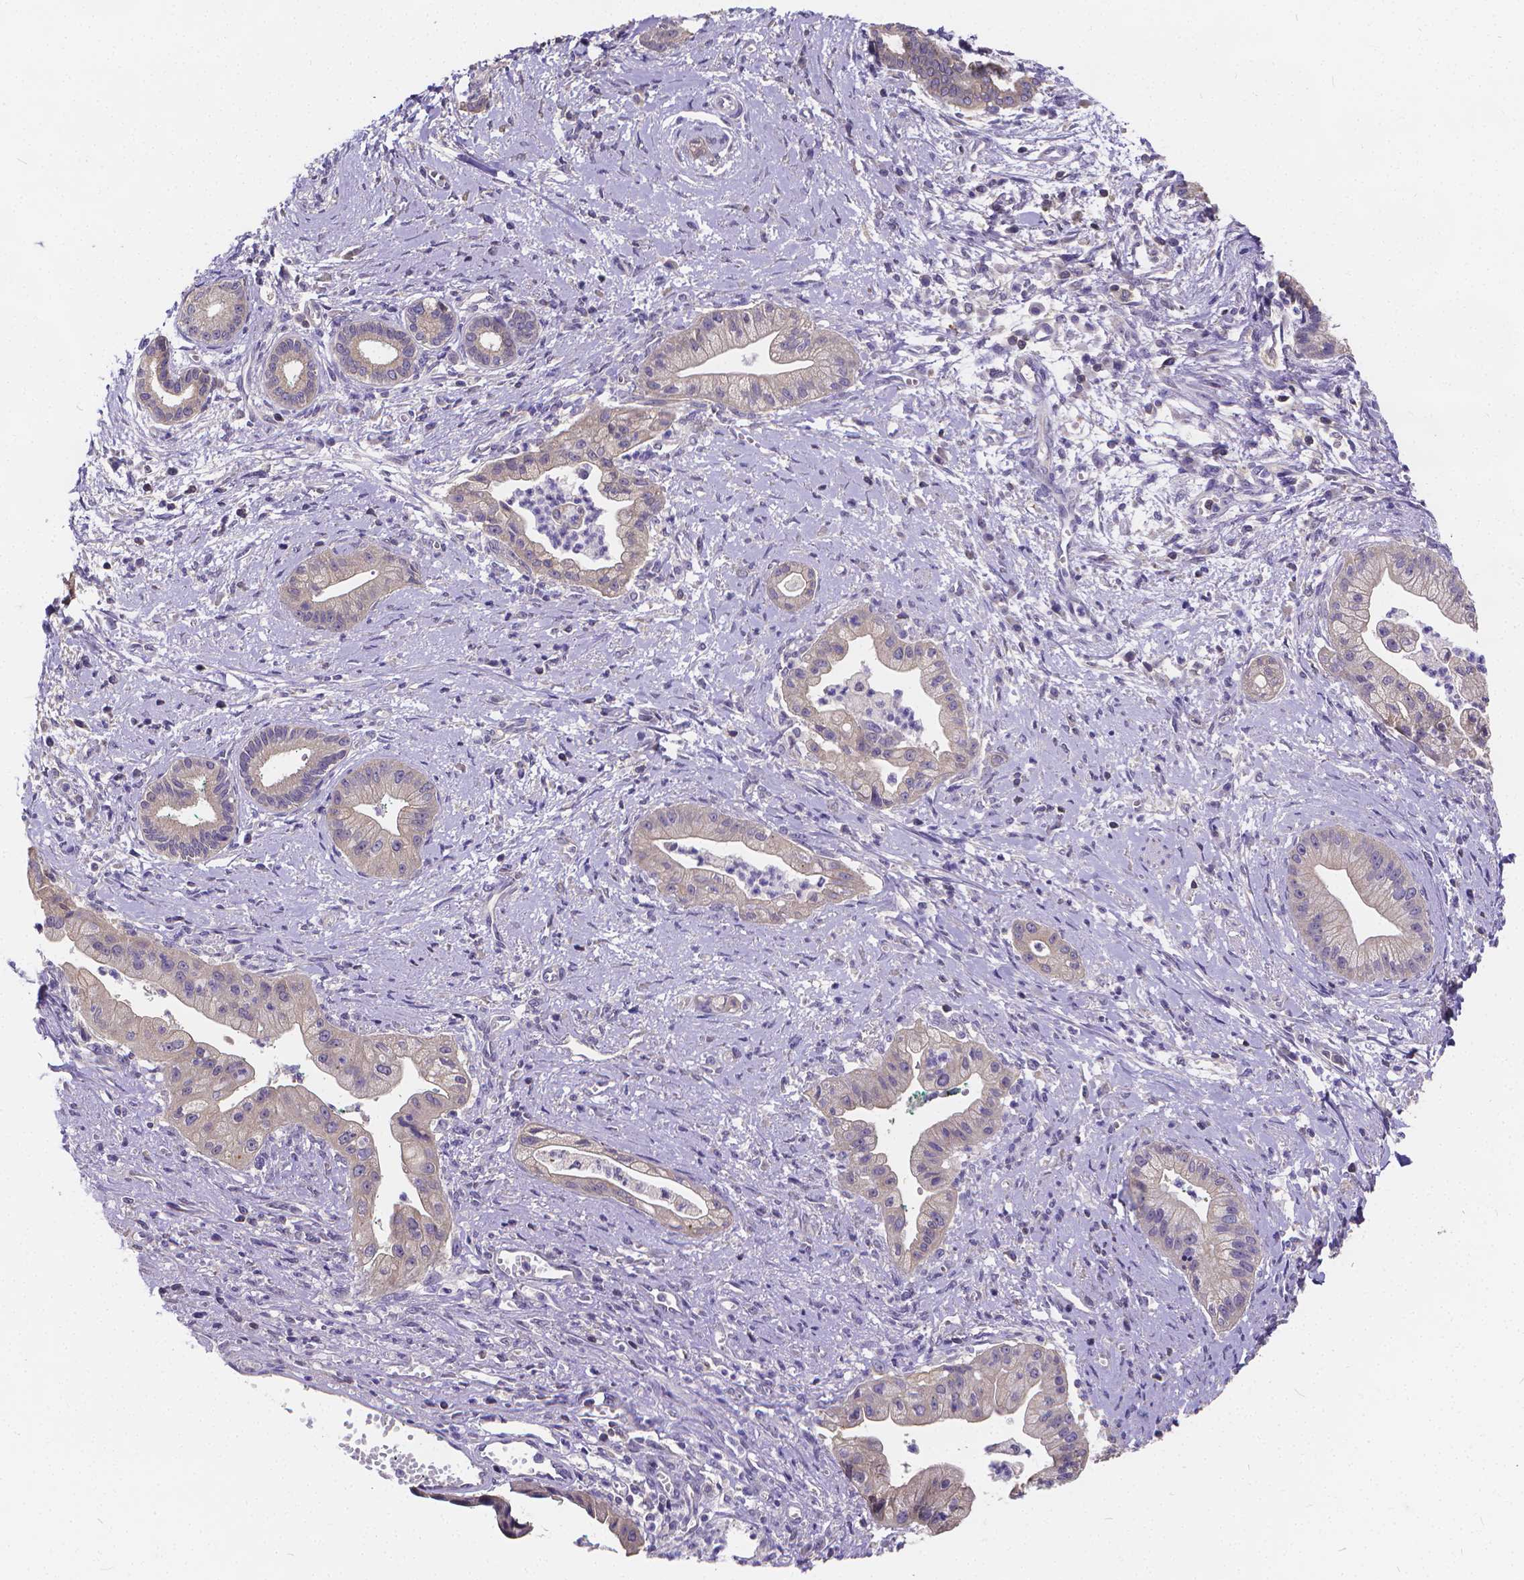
{"staining": {"intensity": "negative", "quantity": "none", "location": "none"}, "tissue": "pancreatic cancer", "cell_type": "Tumor cells", "image_type": "cancer", "snomed": [{"axis": "morphology", "description": "Normal tissue, NOS"}, {"axis": "morphology", "description": "Adenocarcinoma, NOS"}, {"axis": "topography", "description": "Lymph node"}, {"axis": "topography", "description": "Pancreas"}], "caption": "This micrograph is of pancreatic cancer stained with immunohistochemistry to label a protein in brown with the nuclei are counter-stained blue. There is no positivity in tumor cells. (DAB immunohistochemistry (IHC) visualized using brightfield microscopy, high magnification).", "gene": "GLRB", "patient": {"sex": "female", "age": 58}}